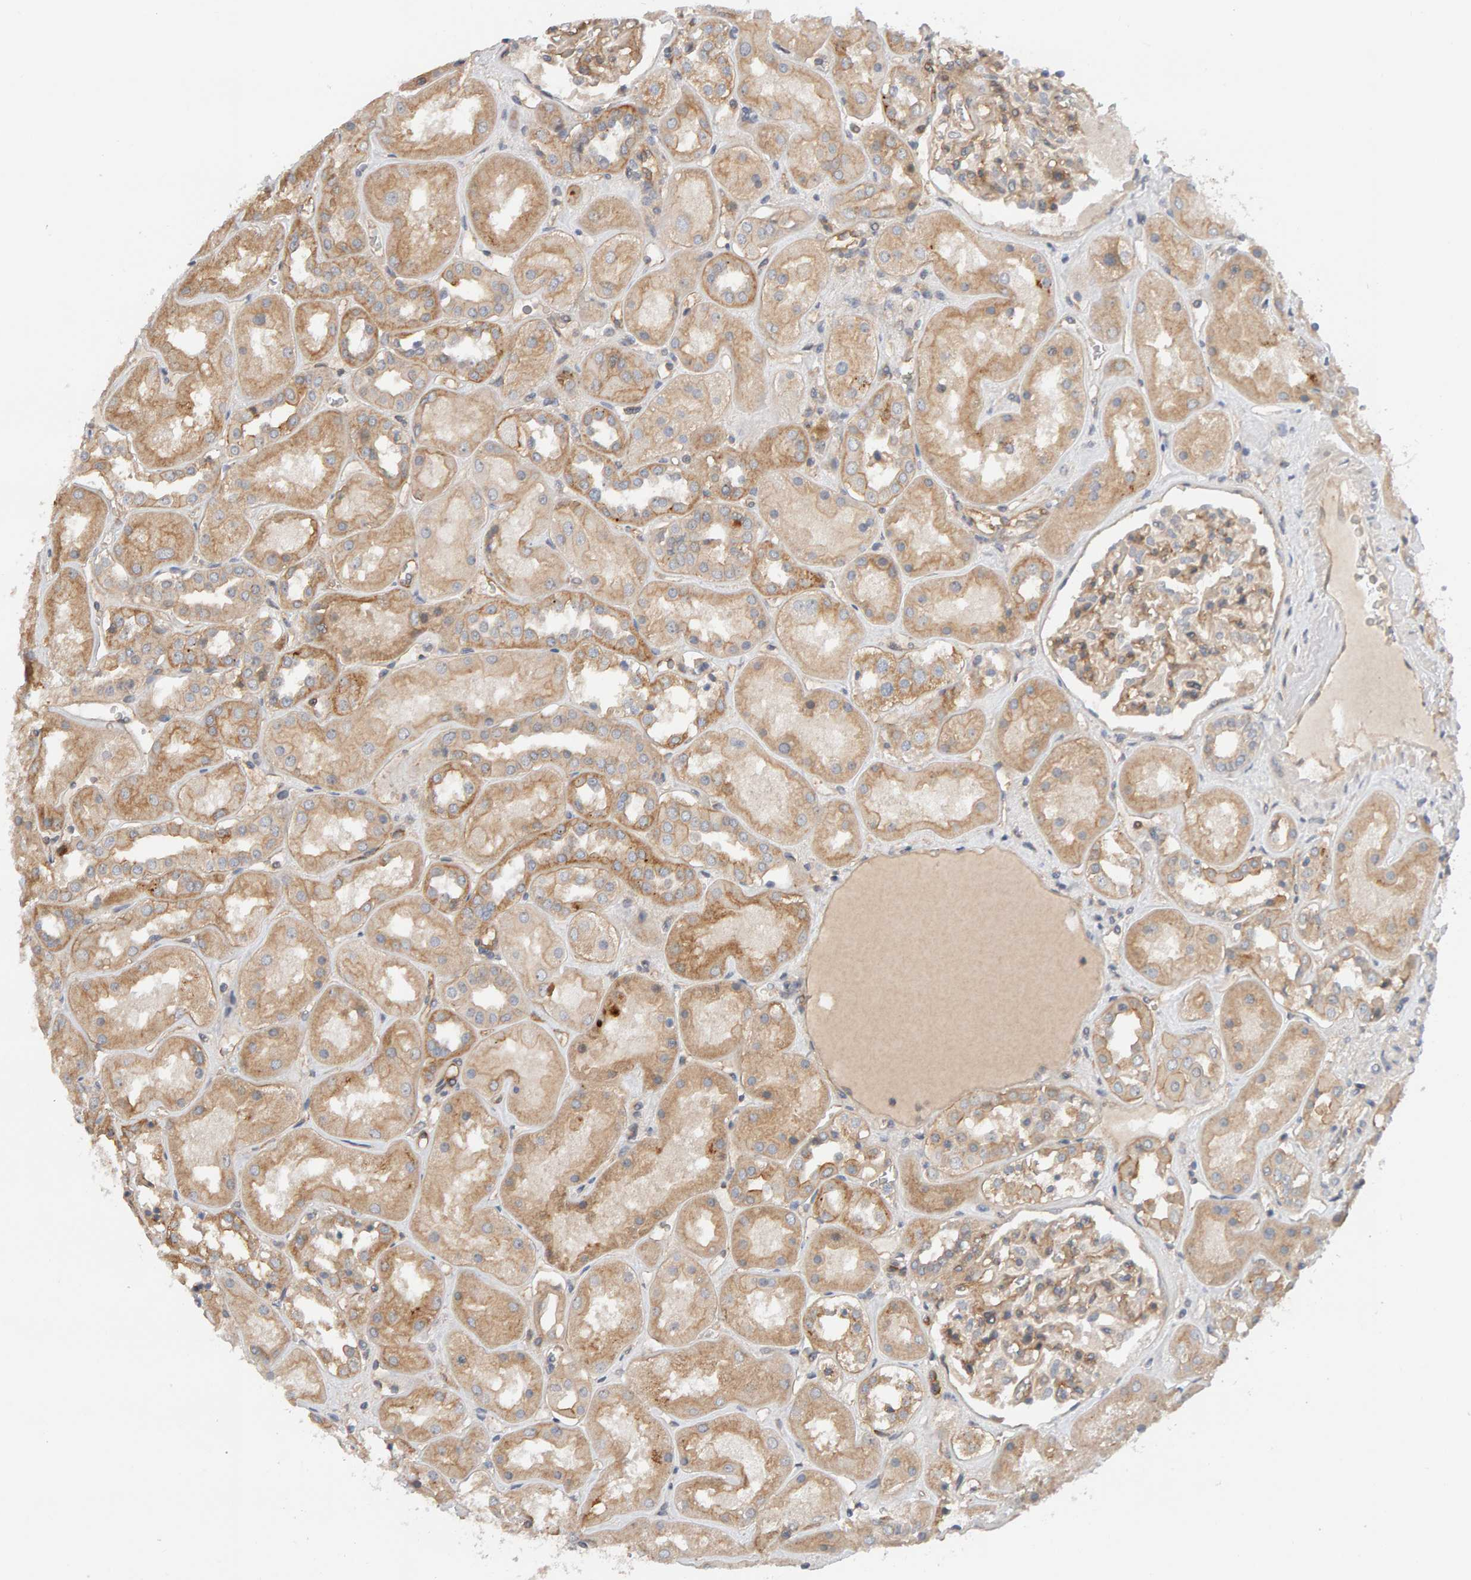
{"staining": {"intensity": "weak", "quantity": ">75%", "location": "cytoplasmic/membranous"}, "tissue": "kidney", "cell_type": "Cells in glomeruli", "image_type": "normal", "snomed": [{"axis": "morphology", "description": "Normal tissue, NOS"}, {"axis": "topography", "description": "Kidney"}], "caption": "This is a histology image of immunohistochemistry (IHC) staining of benign kidney, which shows weak staining in the cytoplasmic/membranous of cells in glomeruli.", "gene": "PPP1R16A", "patient": {"sex": "male", "age": 70}}